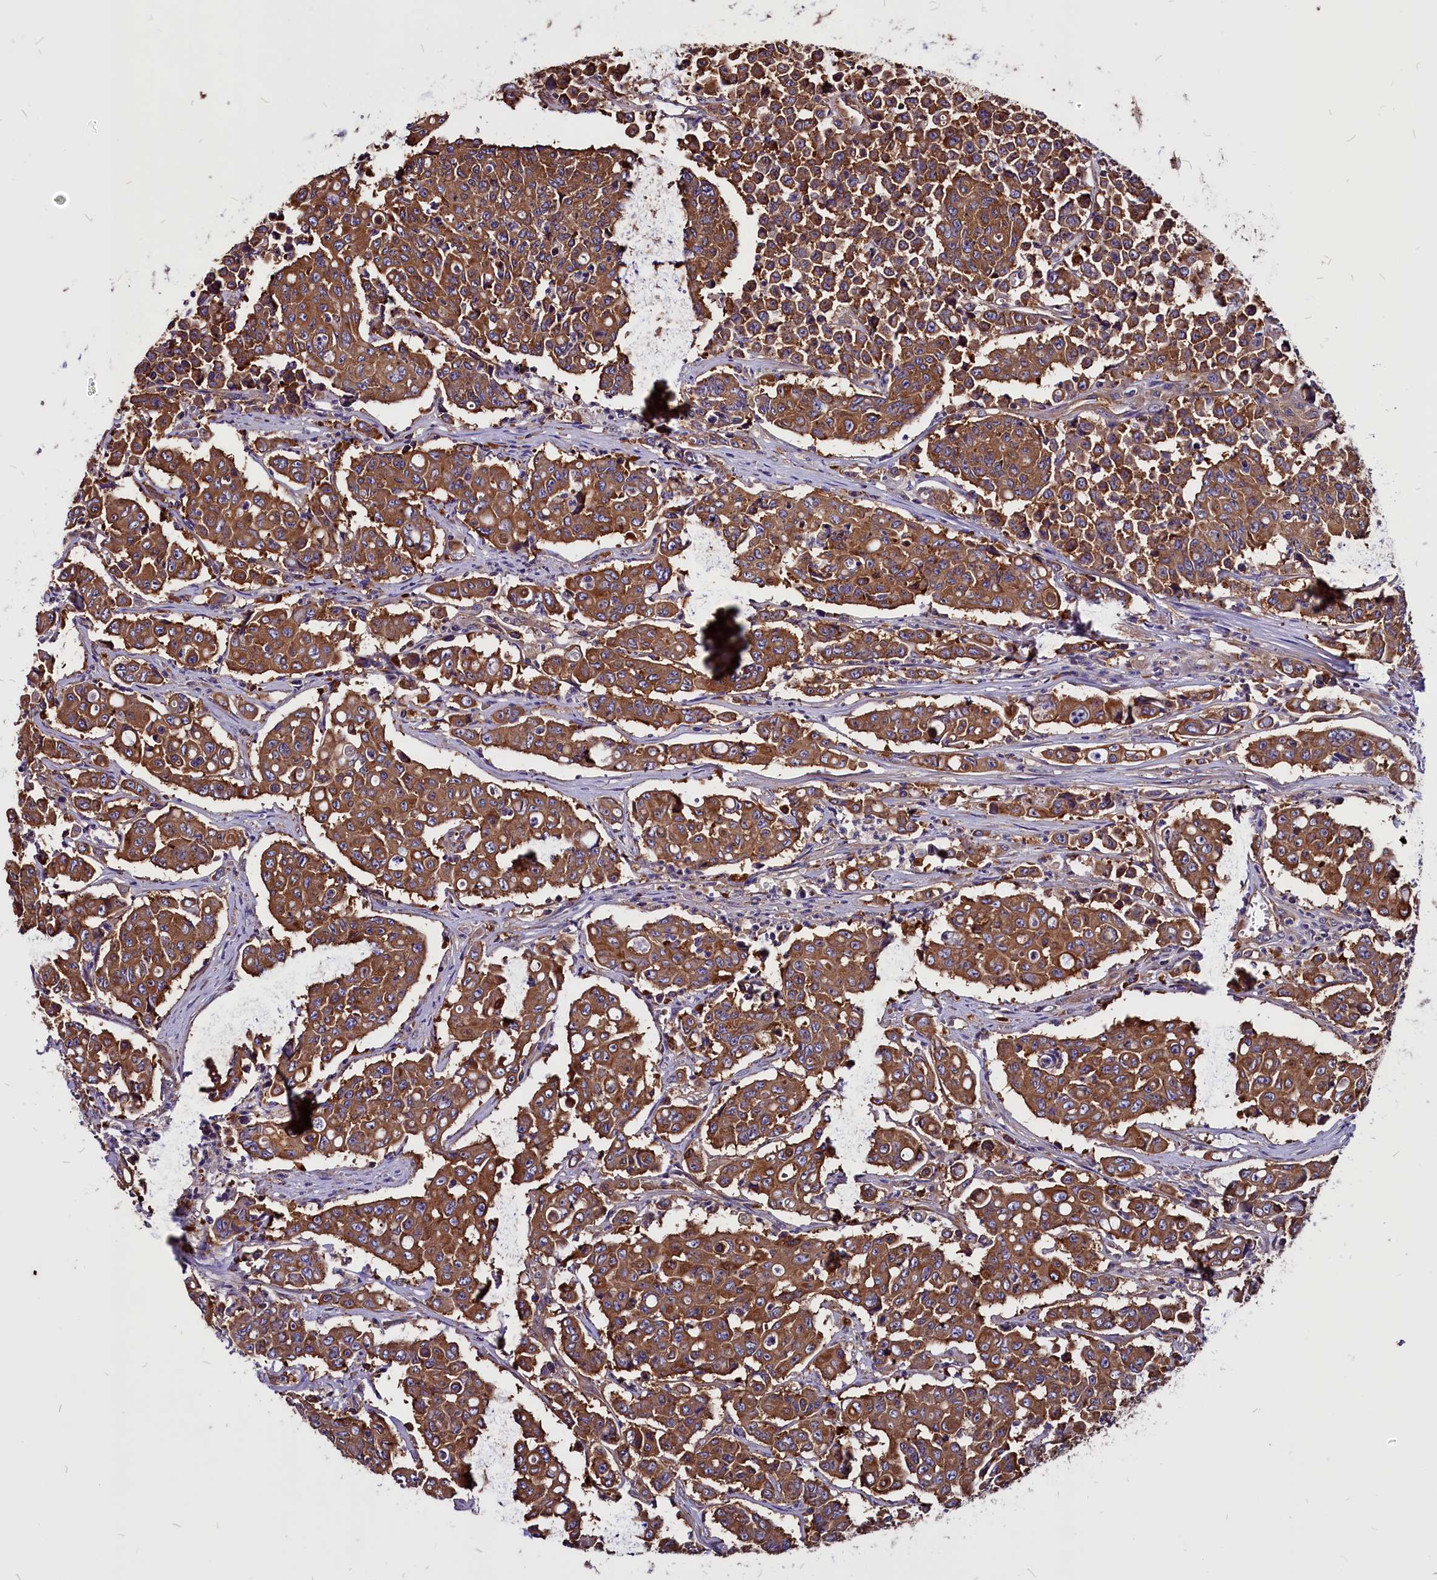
{"staining": {"intensity": "strong", "quantity": ">75%", "location": "cytoplasmic/membranous"}, "tissue": "colorectal cancer", "cell_type": "Tumor cells", "image_type": "cancer", "snomed": [{"axis": "morphology", "description": "Adenocarcinoma, NOS"}, {"axis": "topography", "description": "Colon"}], "caption": "Protein expression analysis of human colorectal cancer (adenocarcinoma) reveals strong cytoplasmic/membranous staining in about >75% of tumor cells. Using DAB (3,3'-diaminobenzidine) (brown) and hematoxylin (blue) stains, captured at high magnification using brightfield microscopy.", "gene": "EIF3G", "patient": {"sex": "male", "age": 51}}